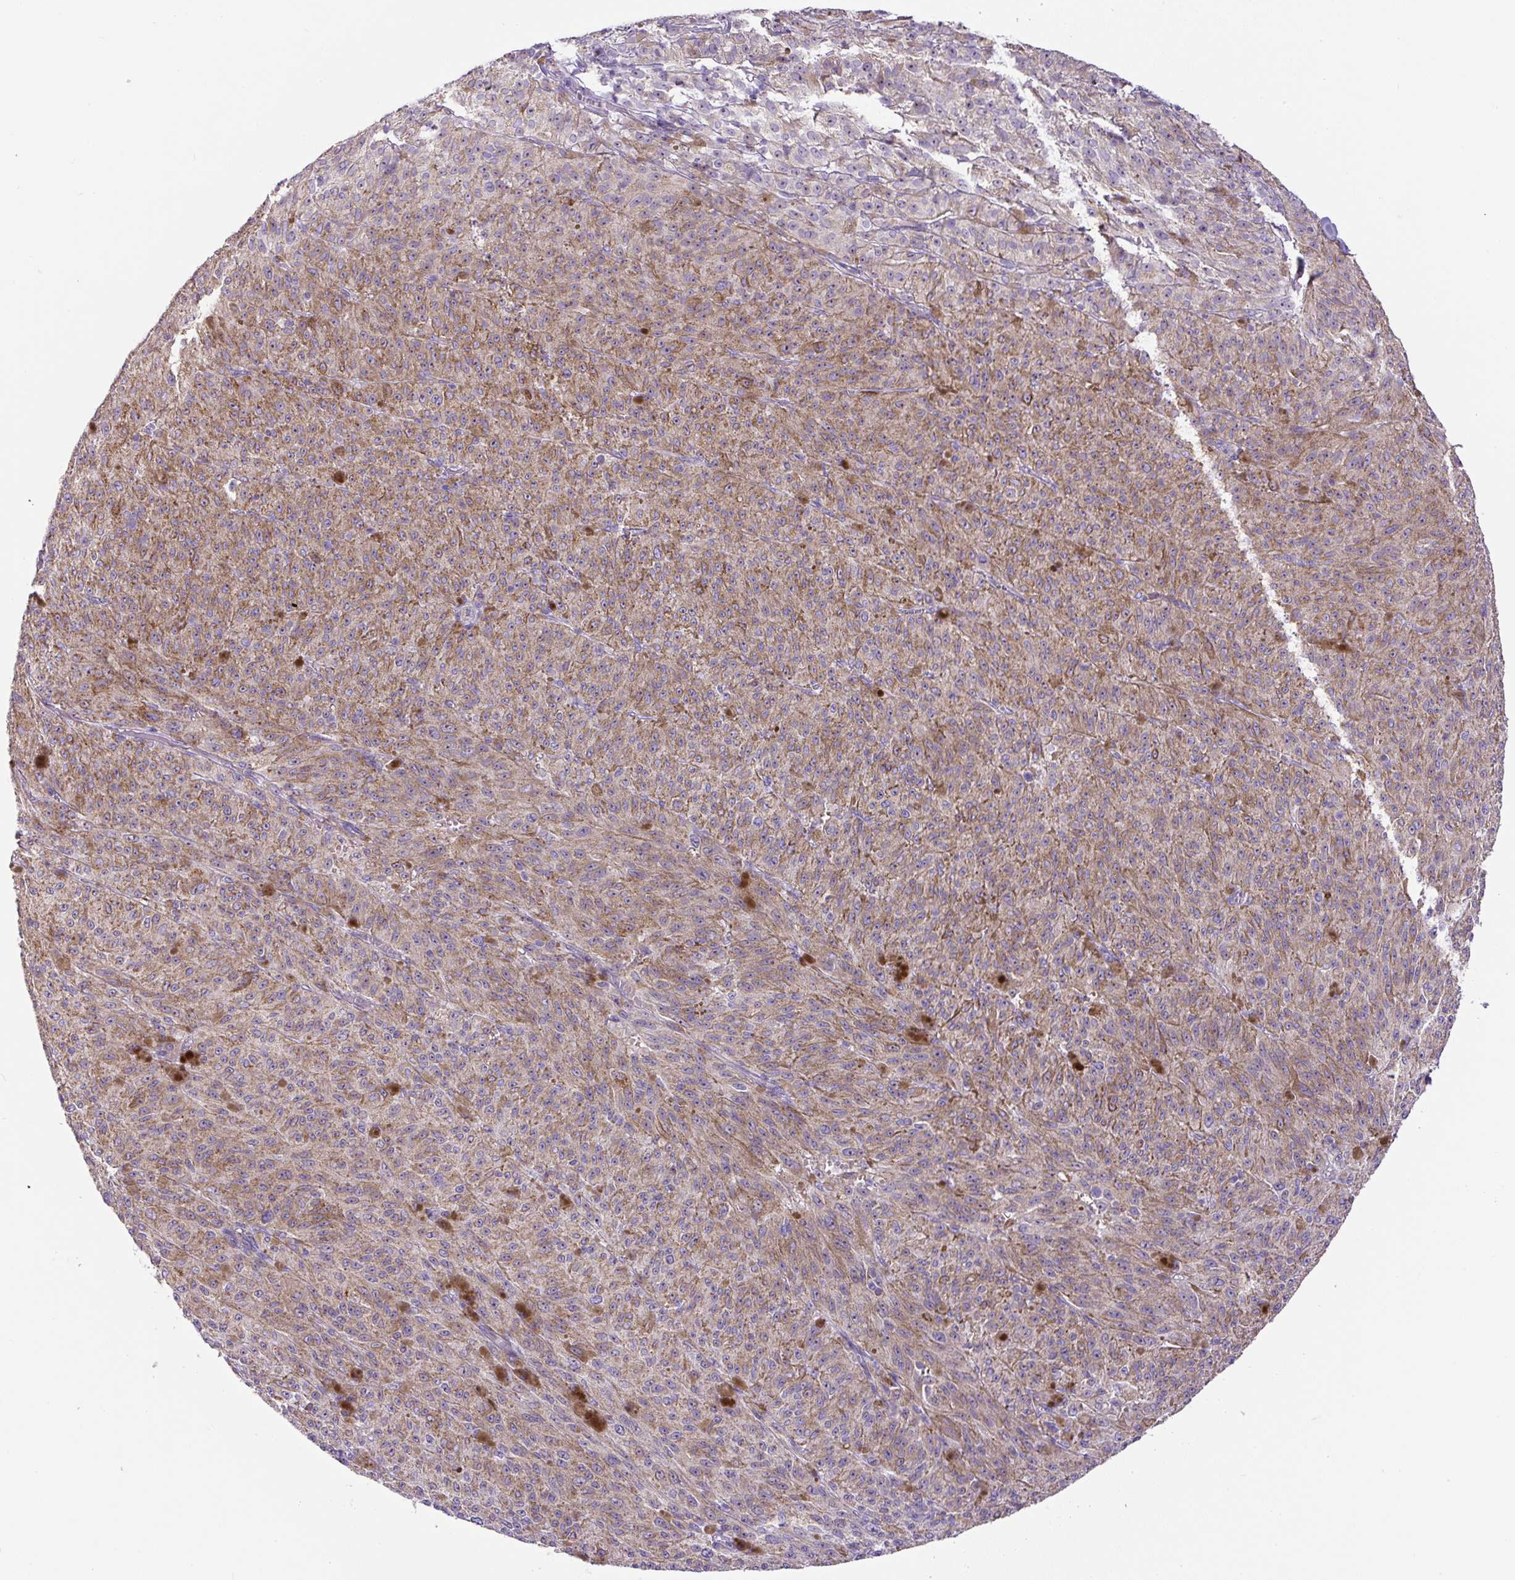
{"staining": {"intensity": "moderate", "quantity": ">75%", "location": "cytoplasmic/membranous"}, "tissue": "melanoma", "cell_type": "Tumor cells", "image_type": "cancer", "snomed": [{"axis": "morphology", "description": "Malignant melanoma, NOS"}, {"axis": "topography", "description": "Skin"}], "caption": "Immunohistochemical staining of malignant melanoma demonstrates medium levels of moderate cytoplasmic/membranous expression in about >75% of tumor cells. (DAB IHC with brightfield microscopy, high magnification).", "gene": "ZNF596", "patient": {"sex": "female", "age": 52}}